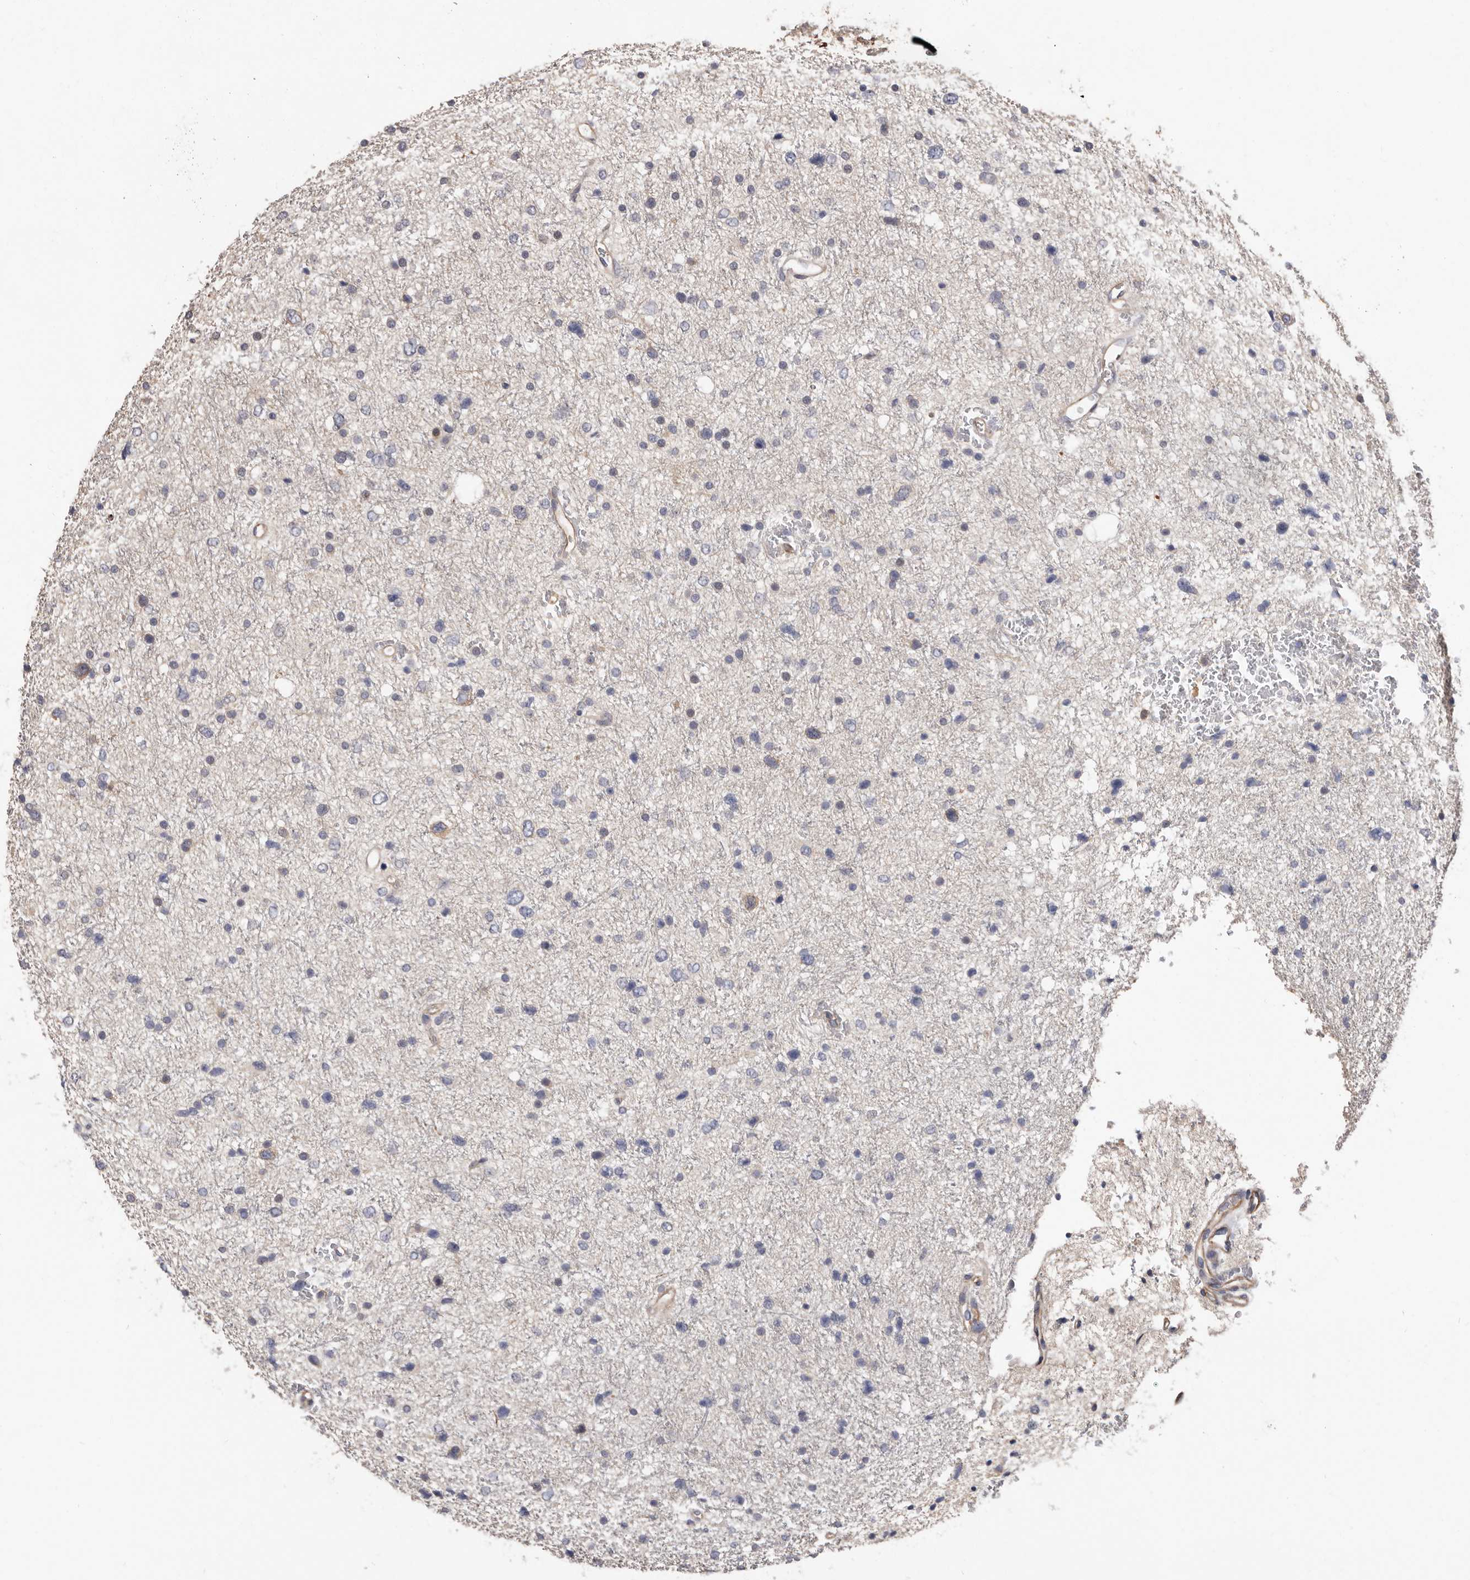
{"staining": {"intensity": "negative", "quantity": "none", "location": "none"}, "tissue": "glioma", "cell_type": "Tumor cells", "image_type": "cancer", "snomed": [{"axis": "morphology", "description": "Glioma, malignant, Low grade"}, {"axis": "topography", "description": "Brain"}], "caption": "Immunohistochemistry (IHC) micrograph of neoplastic tissue: glioma stained with DAB (3,3'-diaminobenzidine) shows no significant protein staining in tumor cells.", "gene": "MRPL18", "patient": {"sex": "female", "age": 37}}